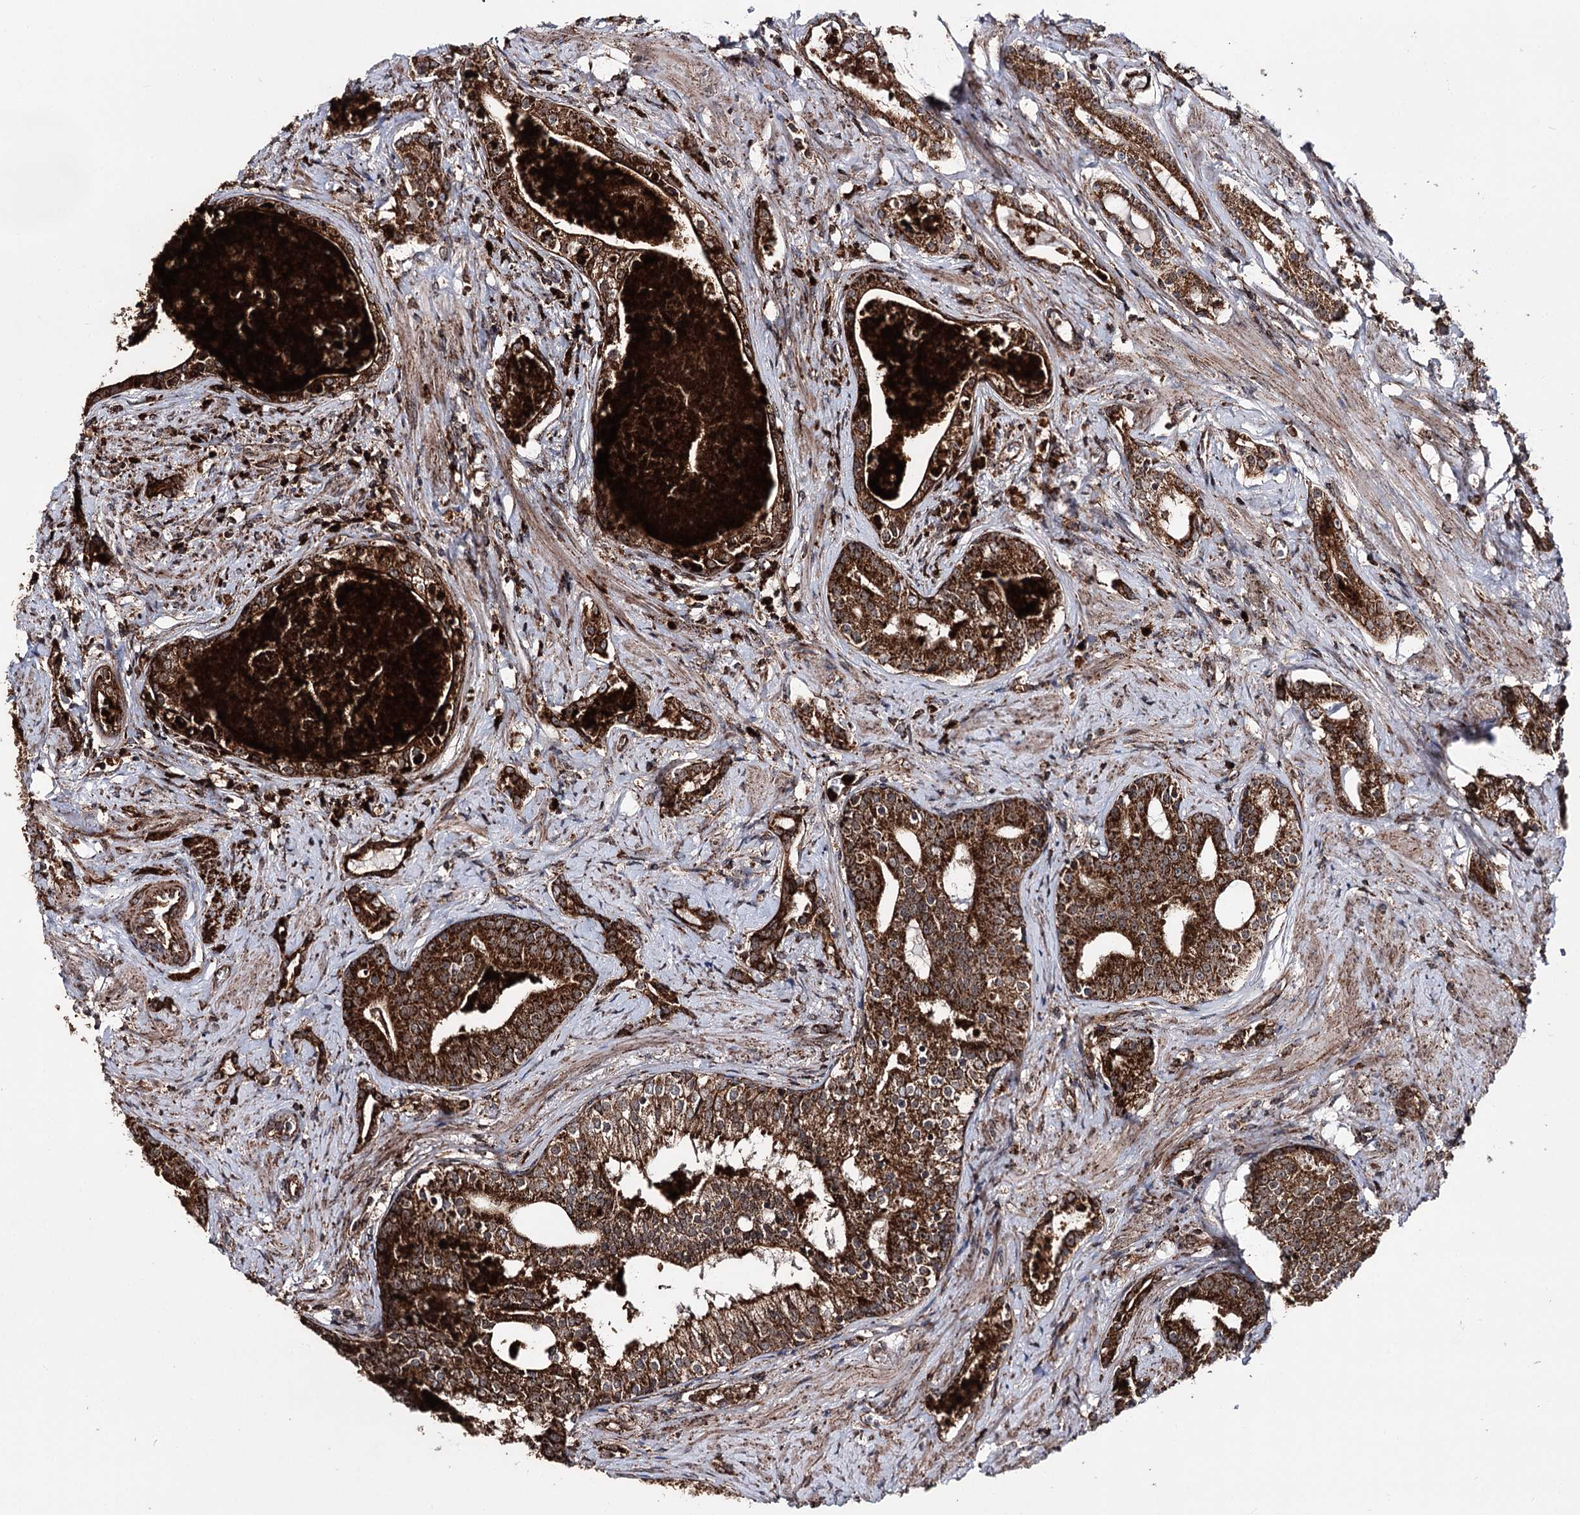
{"staining": {"intensity": "strong", "quantity": ">75%", "location": "cytoplasmic/membranous"}, "tissue": "prostate cancer", "cell_type": "Tumor cells", "image_type": "cancer", "snomed": [{"axis": "morphology", "description": "Adenocarcinoma, High grade"}, {"axis": "topography", "description": "Prostate"}], "caption": "Protein analysis of prostate cancer (adenocarcinoma (high-grade)) tissue exhibits strong cytoplasmic/membranous positivity in about >75% of tumor cells.", "gene": "FGFR1OP2", "patient": {"sex": "male", "age": 58}}